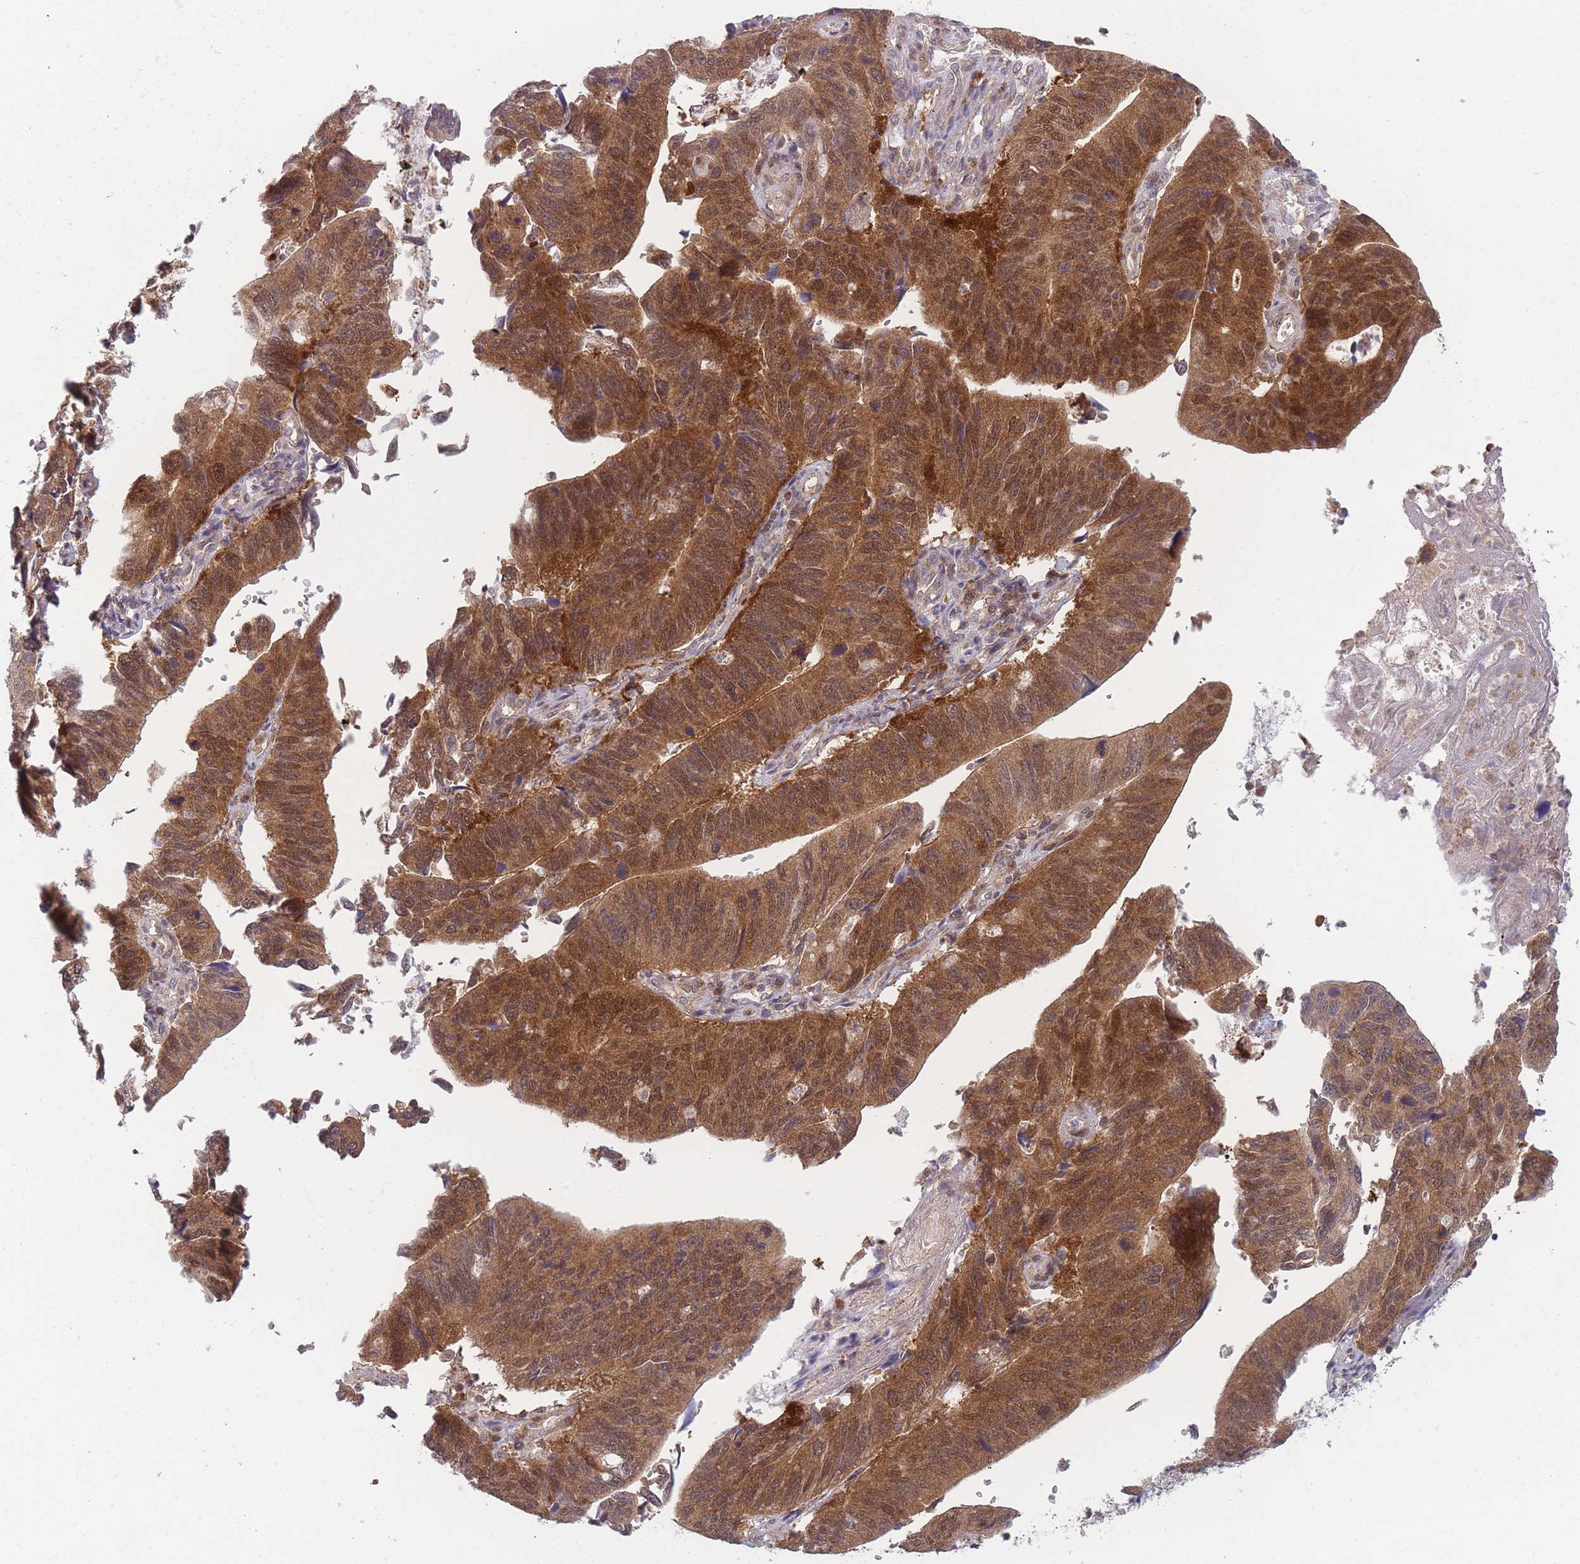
{"staining": {"intensity": "strong", "quantity": ">75%", "location": "cytoplasmic/membranous,nuclear"}, "tissue": "stomach cancer", "cell_type": "Tumor cells", "image_type": "cancer", "snomed": [{"axis": "morphology", "description": "Adenocarcinoma, NOS"}, {"axis": "topography", "description": "Stomach"}], "caption": "IHC (DAB) staining of human stomach cancer shows strong cytoplasmic/membranous and nuclear protein positivity in approximately >75% of tumor cells. (brown staining indicates protein expression, while blue staining denotes nuclei).", "gene": "MRI1", "patient": {"sex": "male", "age": 59}}